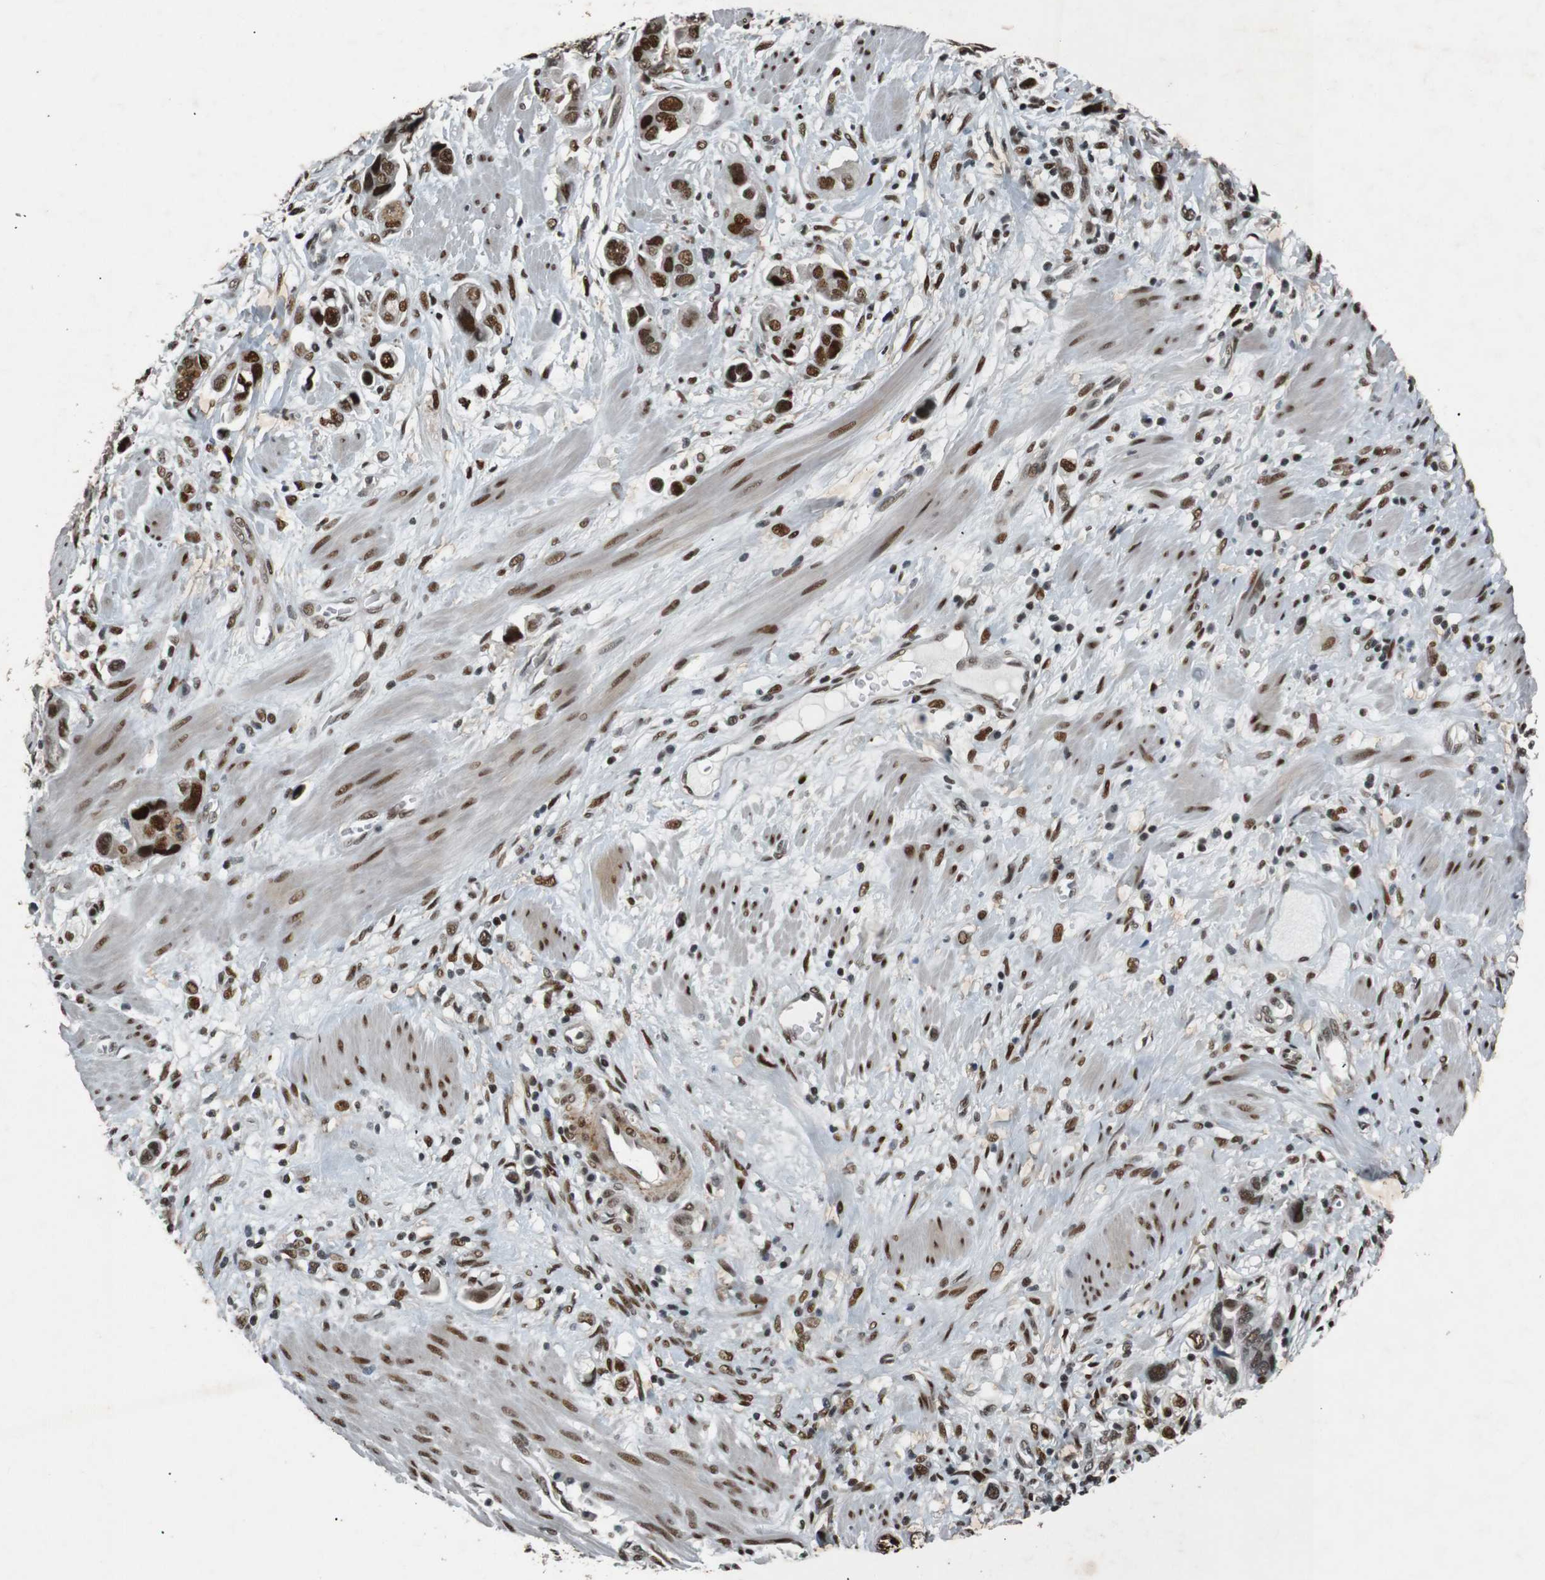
{"staining": {"intensity": "moderate", "quantity": ">75%", "location": "nuclear"}, "tissue": "stomach cancer", "cell_type": "Tumor cells", "image_type": "cancer", "snomed": [{"axis": "morphology", "description": "Adenocarcinoma, NOS"}, {"axis": "topography", "description": "Stomach, lower"}], "caption": "Adenocarcinoma (stomach) was stained to show a protein in brown. There is medium levels of moderate nuclear expression in about >75% of tumor cells. The staining was performed using DAB (3,3'-diaminobenzidine) to visualize the protein expression in brown, while the nuclei were stained in blue with hematoxylin (Magnification: 20x).", "gene": "HEXIM1", "patient": {"sex": "female", "age": 93}}